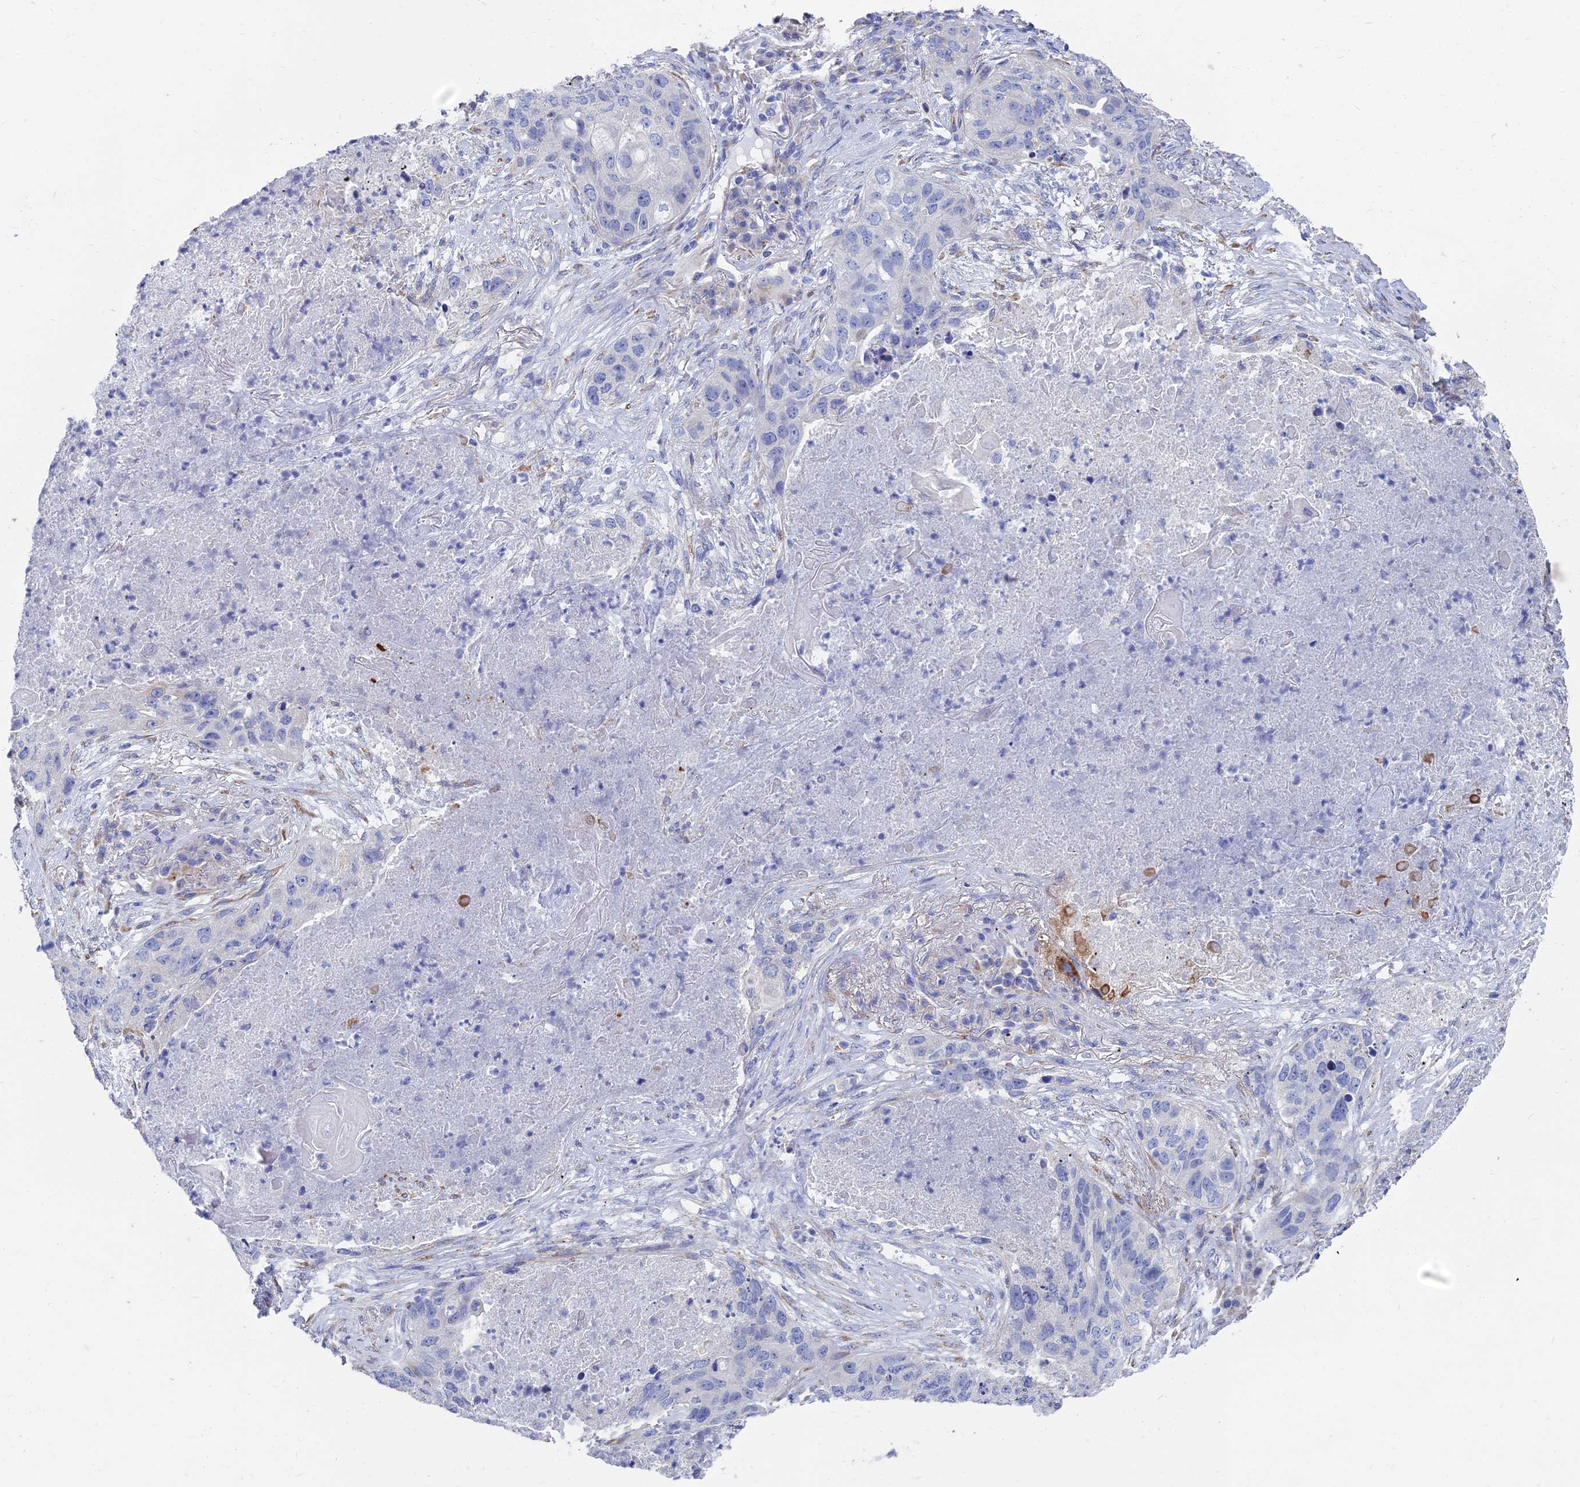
{"staining": {"intensity": "negative", "quantity": "none", "location": "none"}, "tissue": "lung cancer", "cell_type": "Tumor cells", "image_type": "cancer", "snomed": [{"axis": "morphology", "description": "Squamous cell carcinoma, NOS"}, {"axis": "topography", "description": "Lung"}], "caption": "A micrograph of human lung squamous cell carcinoma is negative for staining in tumor cells.", "gene": "TNNT3", "patient": {"sex": "female", "age": 63}}